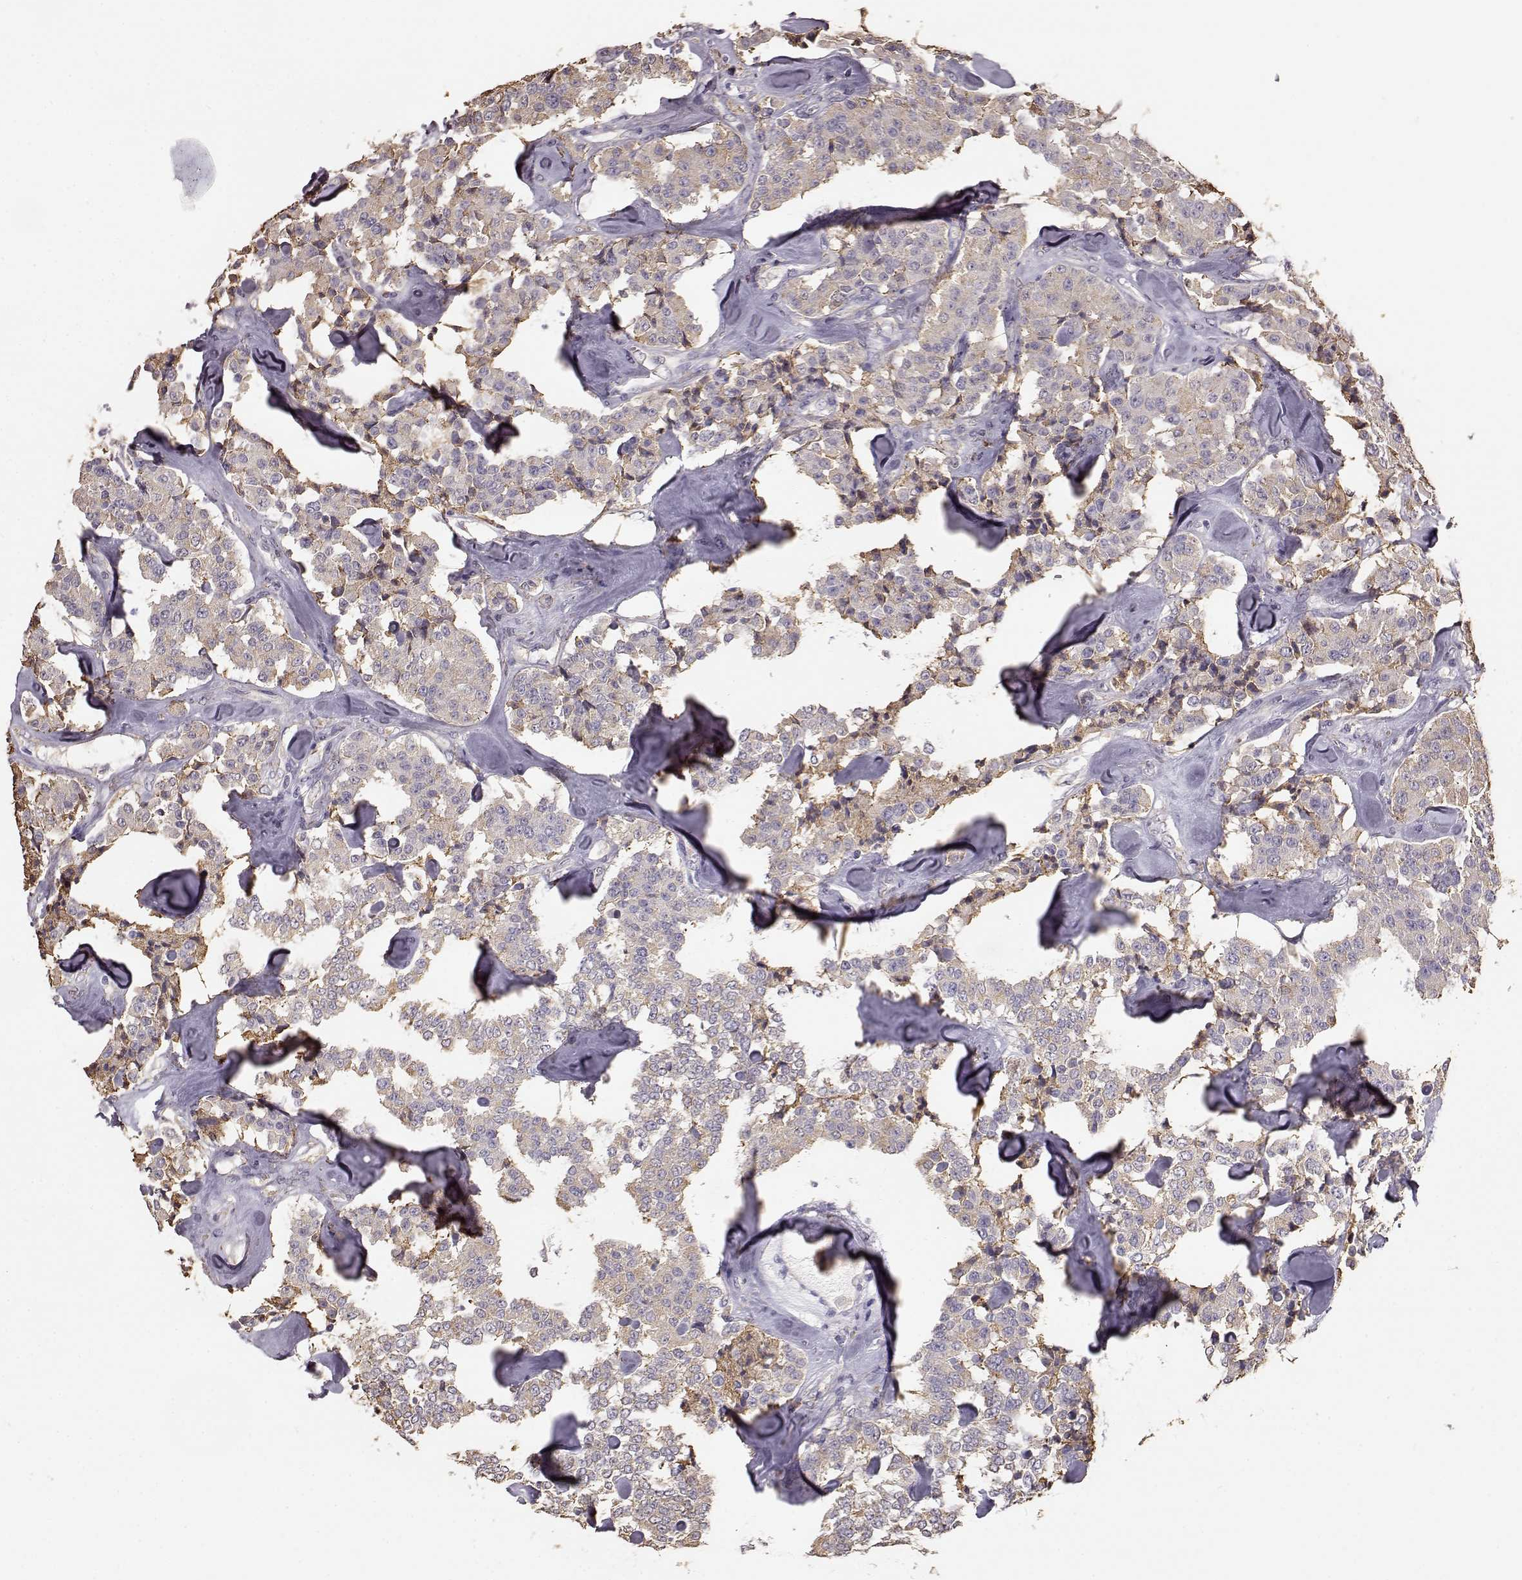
{"staining": {"intensity": "weak", "quantity": ">75%", "location": "cytoplasmic/membranous"}, "tissue": "carcinoid", "cell_type": "Tumor cells", "image_type": "cancer", "snomed": [{"axis": "morphology", "description": "Carcinoid, malignant, NOS"}, {"axis": "topography", "description": "Pancreas"}], "caption": "The immunohistochemical stain highlights weak cytoplasmic/membranous expression in tumor cells of carcinoid (malignant) tissue.", "gene": "GABRG3", "patient": {"sex": "male", "age": 41}}